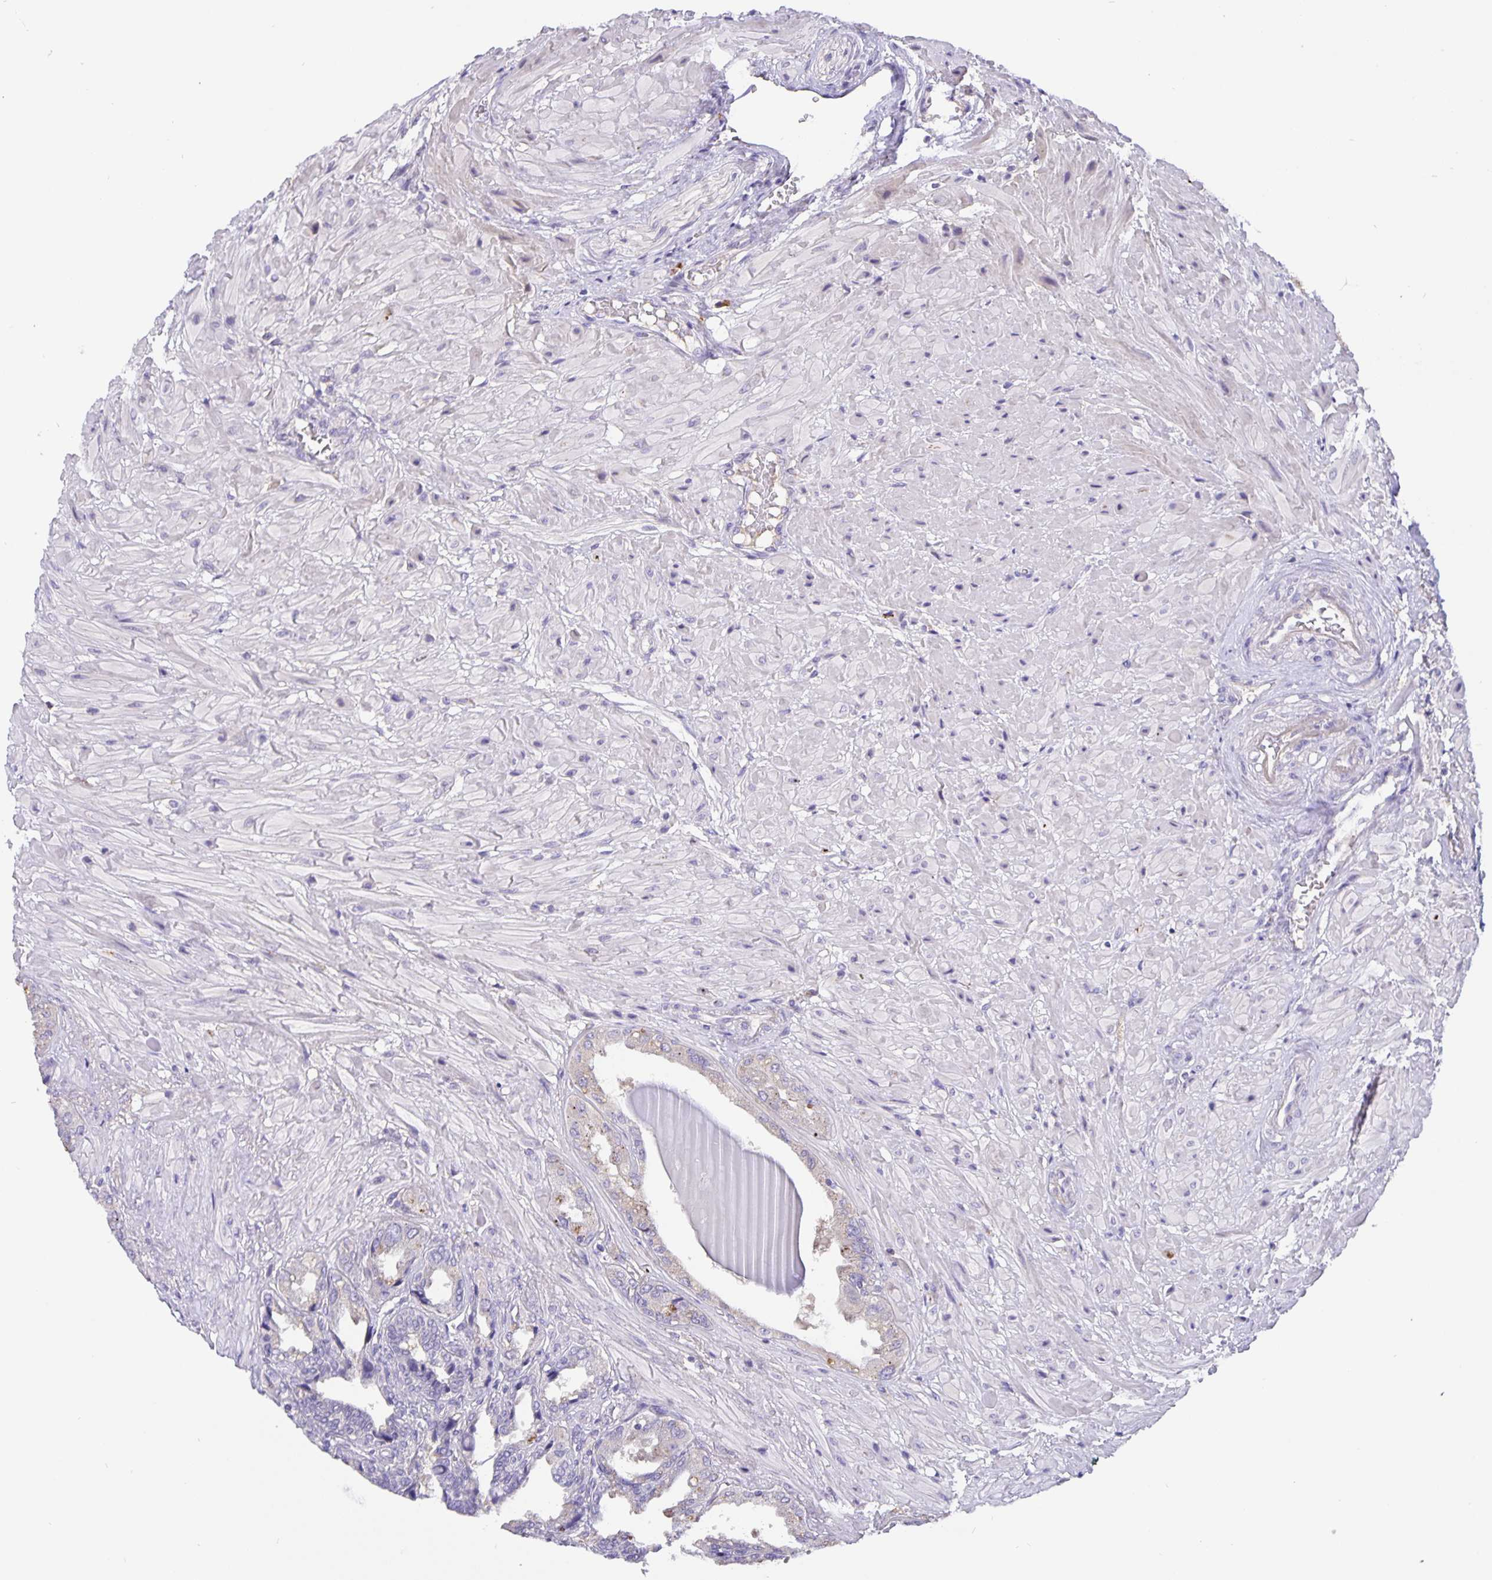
{"staining": {"intensity": "negative", "quantity": "none", "location": "none"}, "tissue": "seminal vesicle", "cell_type": "Glandular cells", "image_type": "normal", "snomed": [{"axis": "morphology", "description": "Normal tissue, NOS"}, {"axis": "topography", "description": "Seminal veicle"}], "caption": "DAB (3,3'-diaminobenzidine) immunohistochemical staining of normal seminal vesicle displays no significant expression in glandular cells. (DAB (3,3'-diaminobenzidine) IHC with hematoxylin counter stain).", "gene": "EML6", "patient": {"sex": "male", "age": 55}}